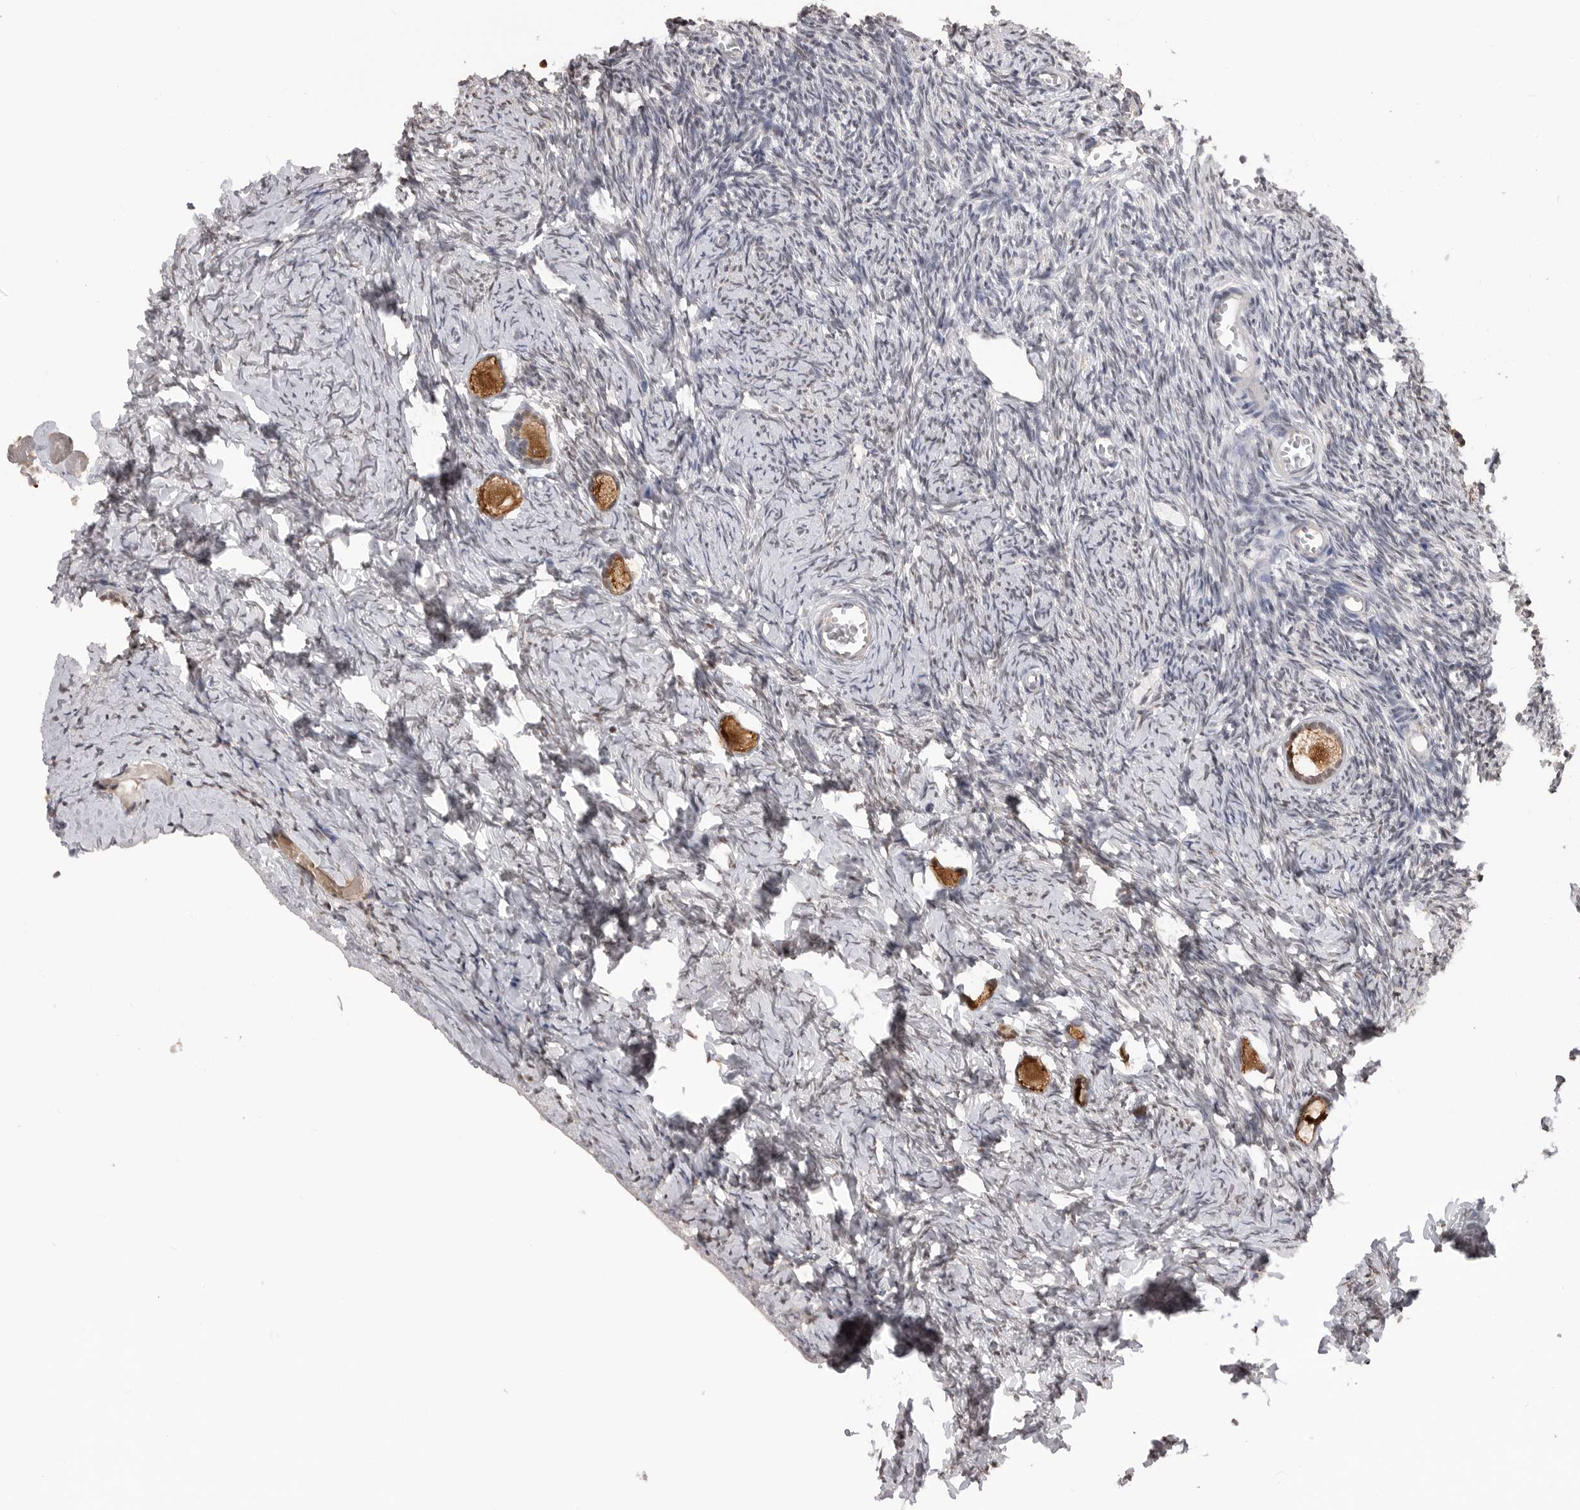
{"staining": {"intensity": "strong", "quantity": ">75%", "location": "cytoplasmic/membranous,nuclear"}, "tissue": "ovary", "cell_type": "Follicle cells", "image_type": "normal", "snomed": [{"axis": "morphology", "description": "Normal tissue, NOS"}, {"axis": "topography", "description": "Ovary"}], "caption": "High-magnification brightfield microscopy of unremarkable ovary stained with DAB (brown) and counterstained with hematoxylin (blue). follicle cells exhibit strong cytoplasmic/membranous,nuclear staining is present in approximately>75% of cells. (brown staining indicates protein expression, while blue staining denotes nuclei).", "gene": "SMARCC1", "patient": {"sex": "female", "age": 27}}